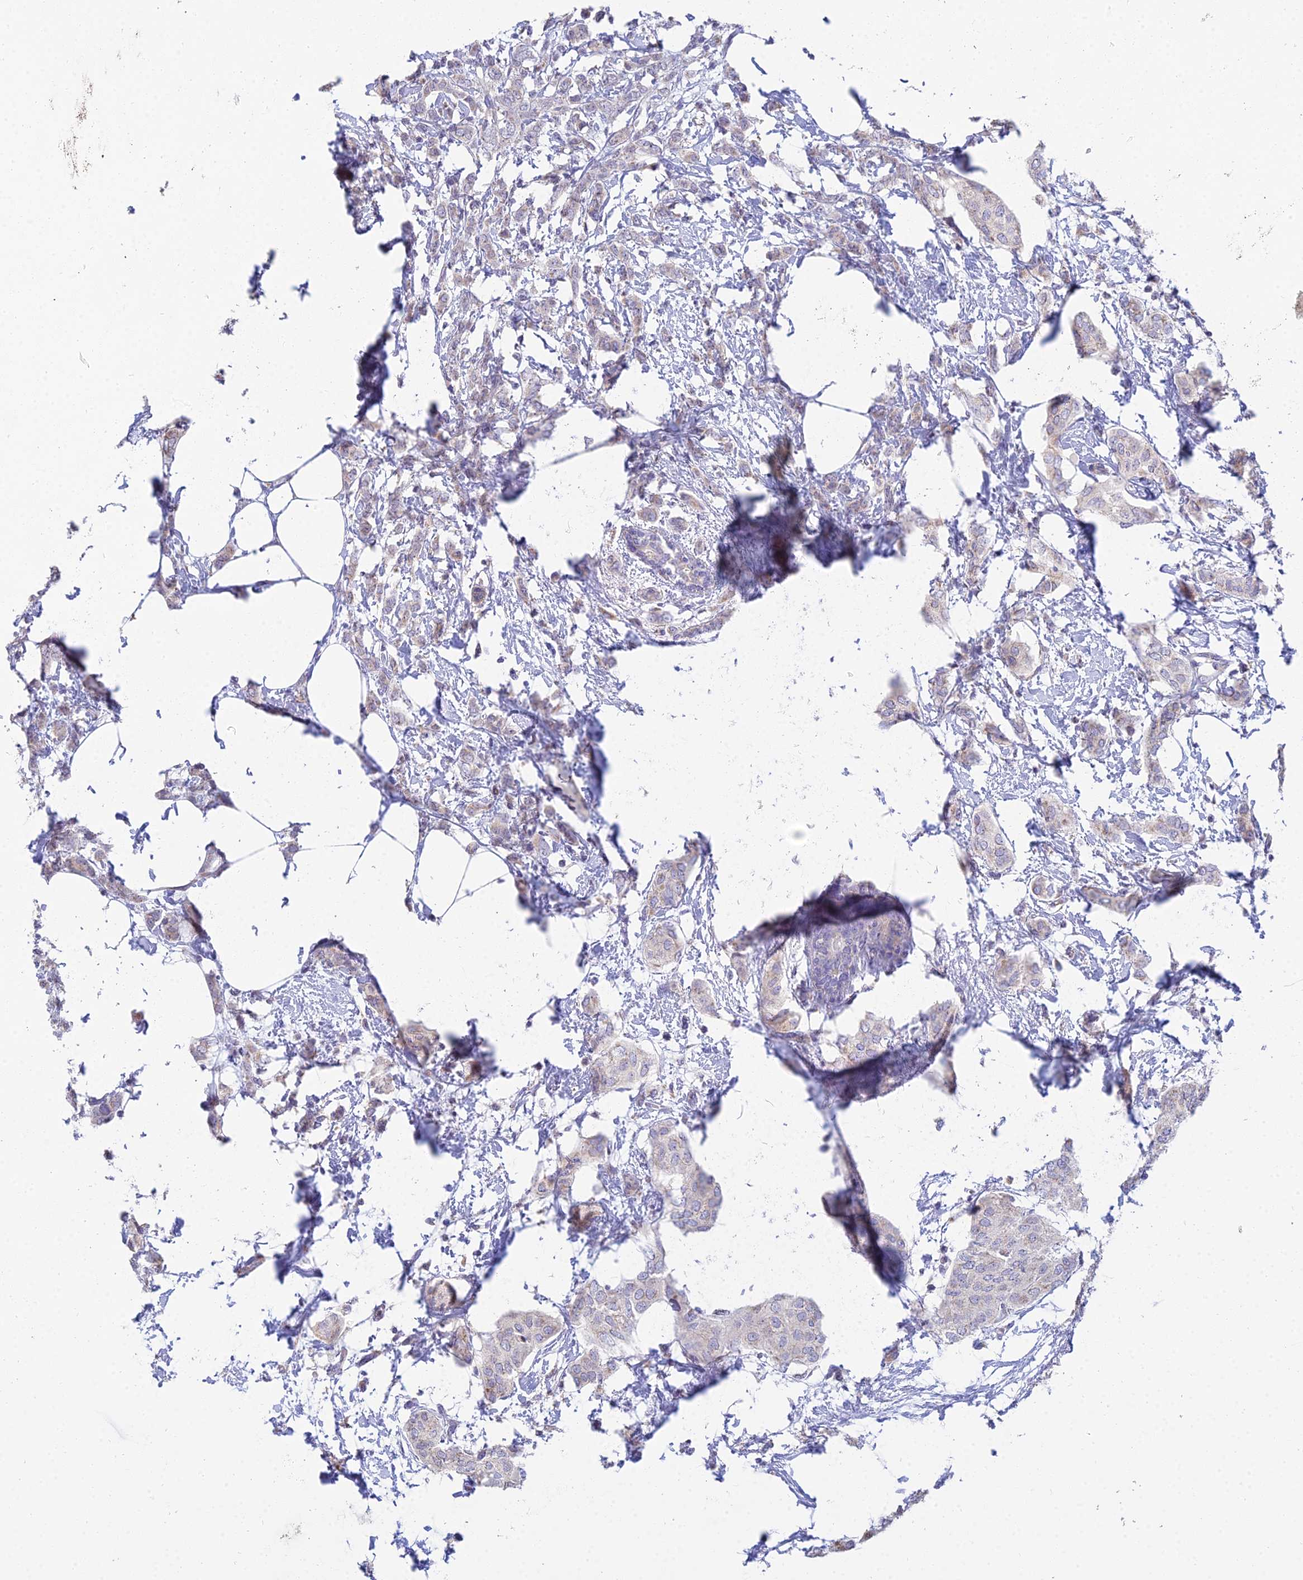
{"staining": {"intensity": "negative", "quantity": "none", "location": "none"}, "tissue": "breast cancer", "cell_type": "Tumor cells", "image_type": "cancer", "snomed": [{"axis": "morphology", "description": "Duct carcinoma"}, {"axis": "topography", "description": "Breast"}], "caption": "This is an immunohistochemistry (IHC) image of human invasive ductal carcinoma (breast). There is no staining in tumor cells.", "gene": "CFAP206", "patient": {"sex": "female", "age": 72}}